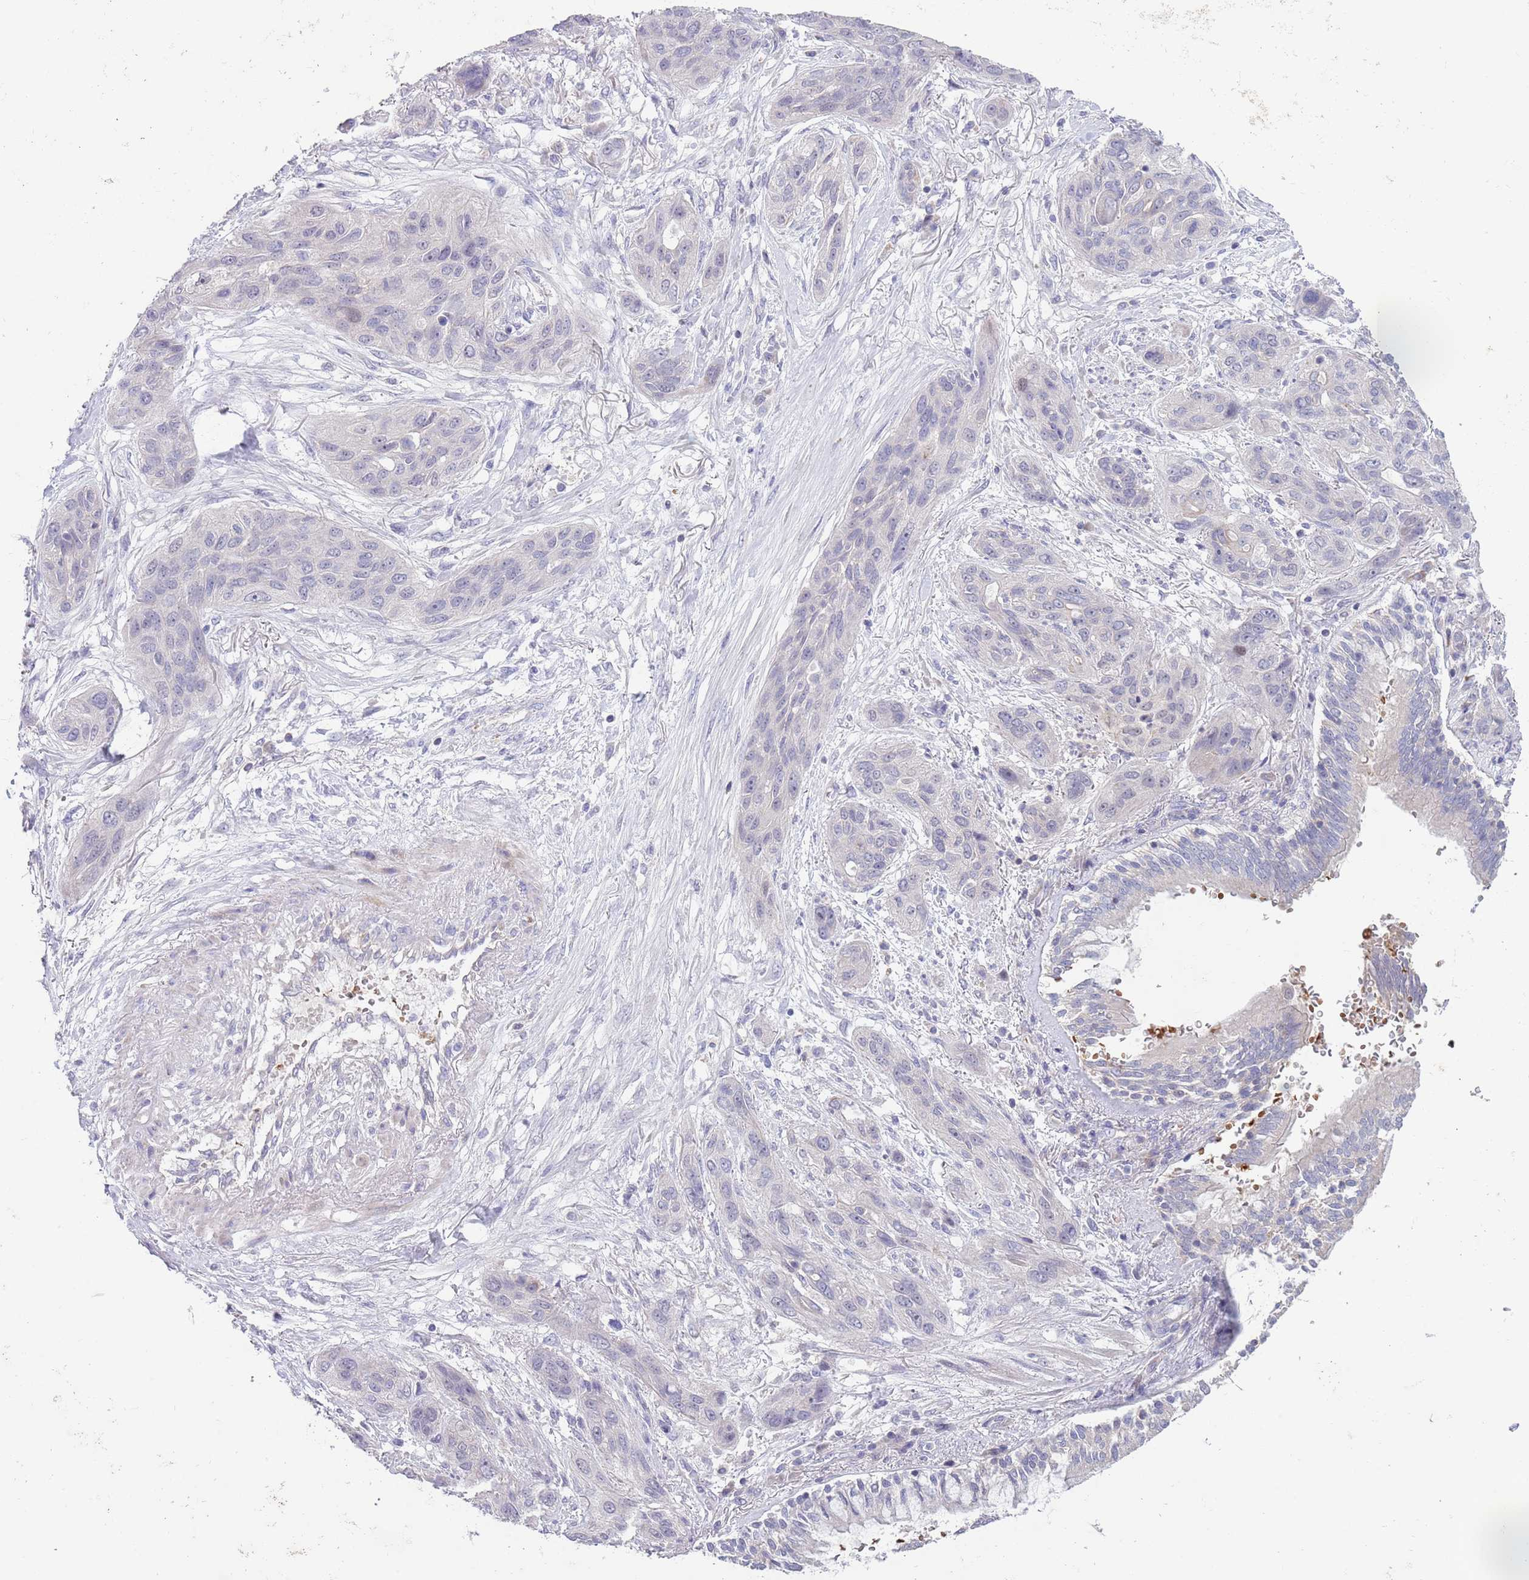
{"staining": {"intensity": "negative", "quantity": "none", "location": "none"}, "tissue": "lung cancer", "cell_type": "Tumor cells", "image_type": "cancer", "snomed": [{"axis": "morphology", "description": "Squamous cell carcinoma, NOS"}, {"axis": "topography", "description": "Lung"}], "caption": "Immunohistochemical staining of lung cancer displays no significant positivity in tumor cells.", "gene": "ZNF14", "patient": {"sex": "female", "age": 70}}